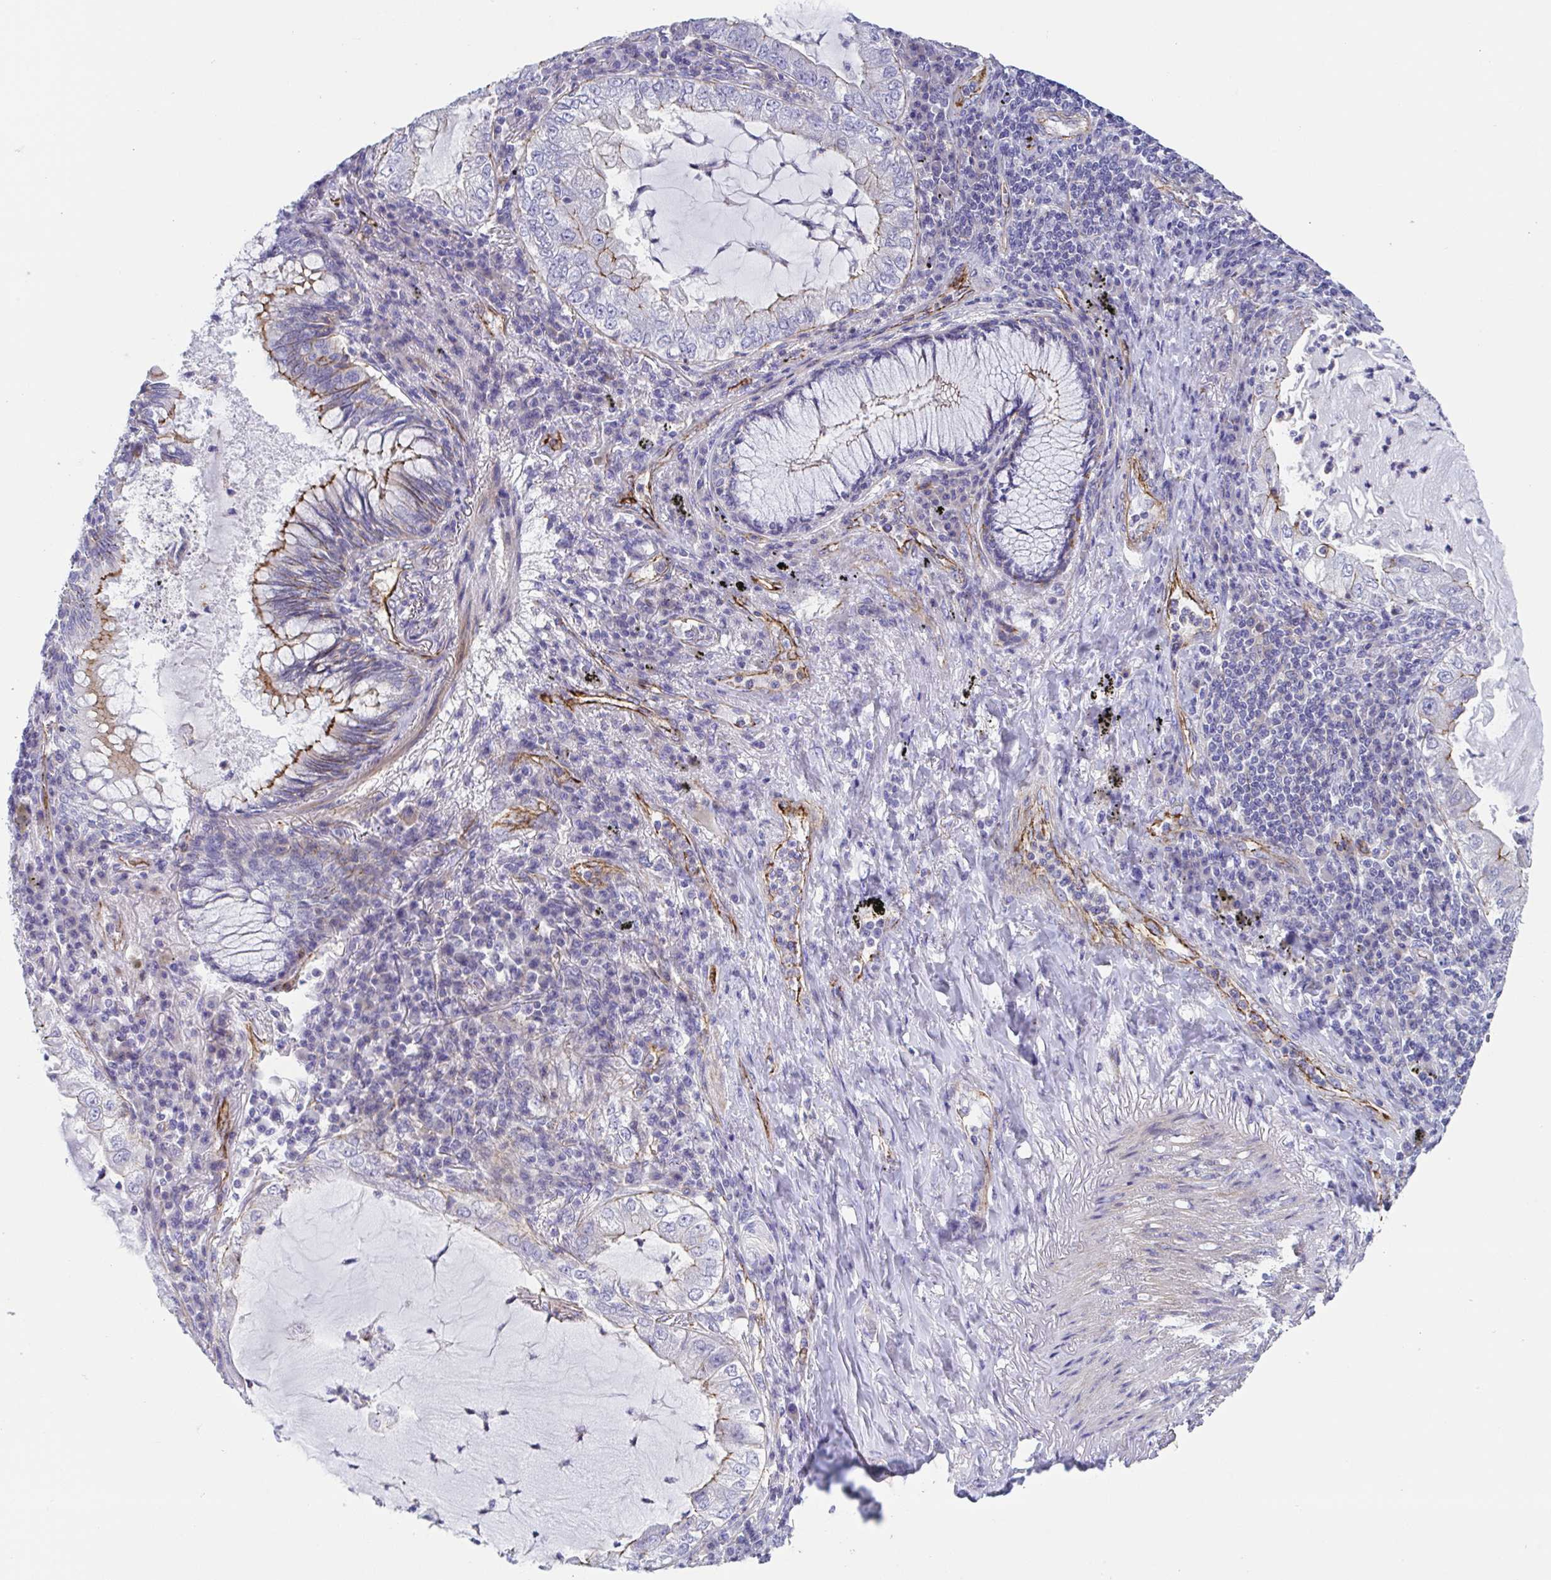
{"staining": {"intensity": "moderate", "quantity": "<25%", "location": "cytoplasmic/membranous"}, "tissue": "lung cancer", "cell_type": "Tumor cells", "image_type": "cancer", "snomed": [{"axis": "morphology", "description": "Adenocarcinoma, NOS"}, {"axis": "topography", "description": "Lung"}], "caption": "Lung cancer was stained to show a protein in brown. There is low levels of moderate cytoplasmic/membranous positivity in about <25% of tumor cells. The protein is stained brown, and the nuclei are stained in blue (DAB (3,3'-diaminobenzidine) IHC with brightfield microscopy, high magnification).", "gene": "TRAM2", "patient": {"sex": "female", "age": 73}}